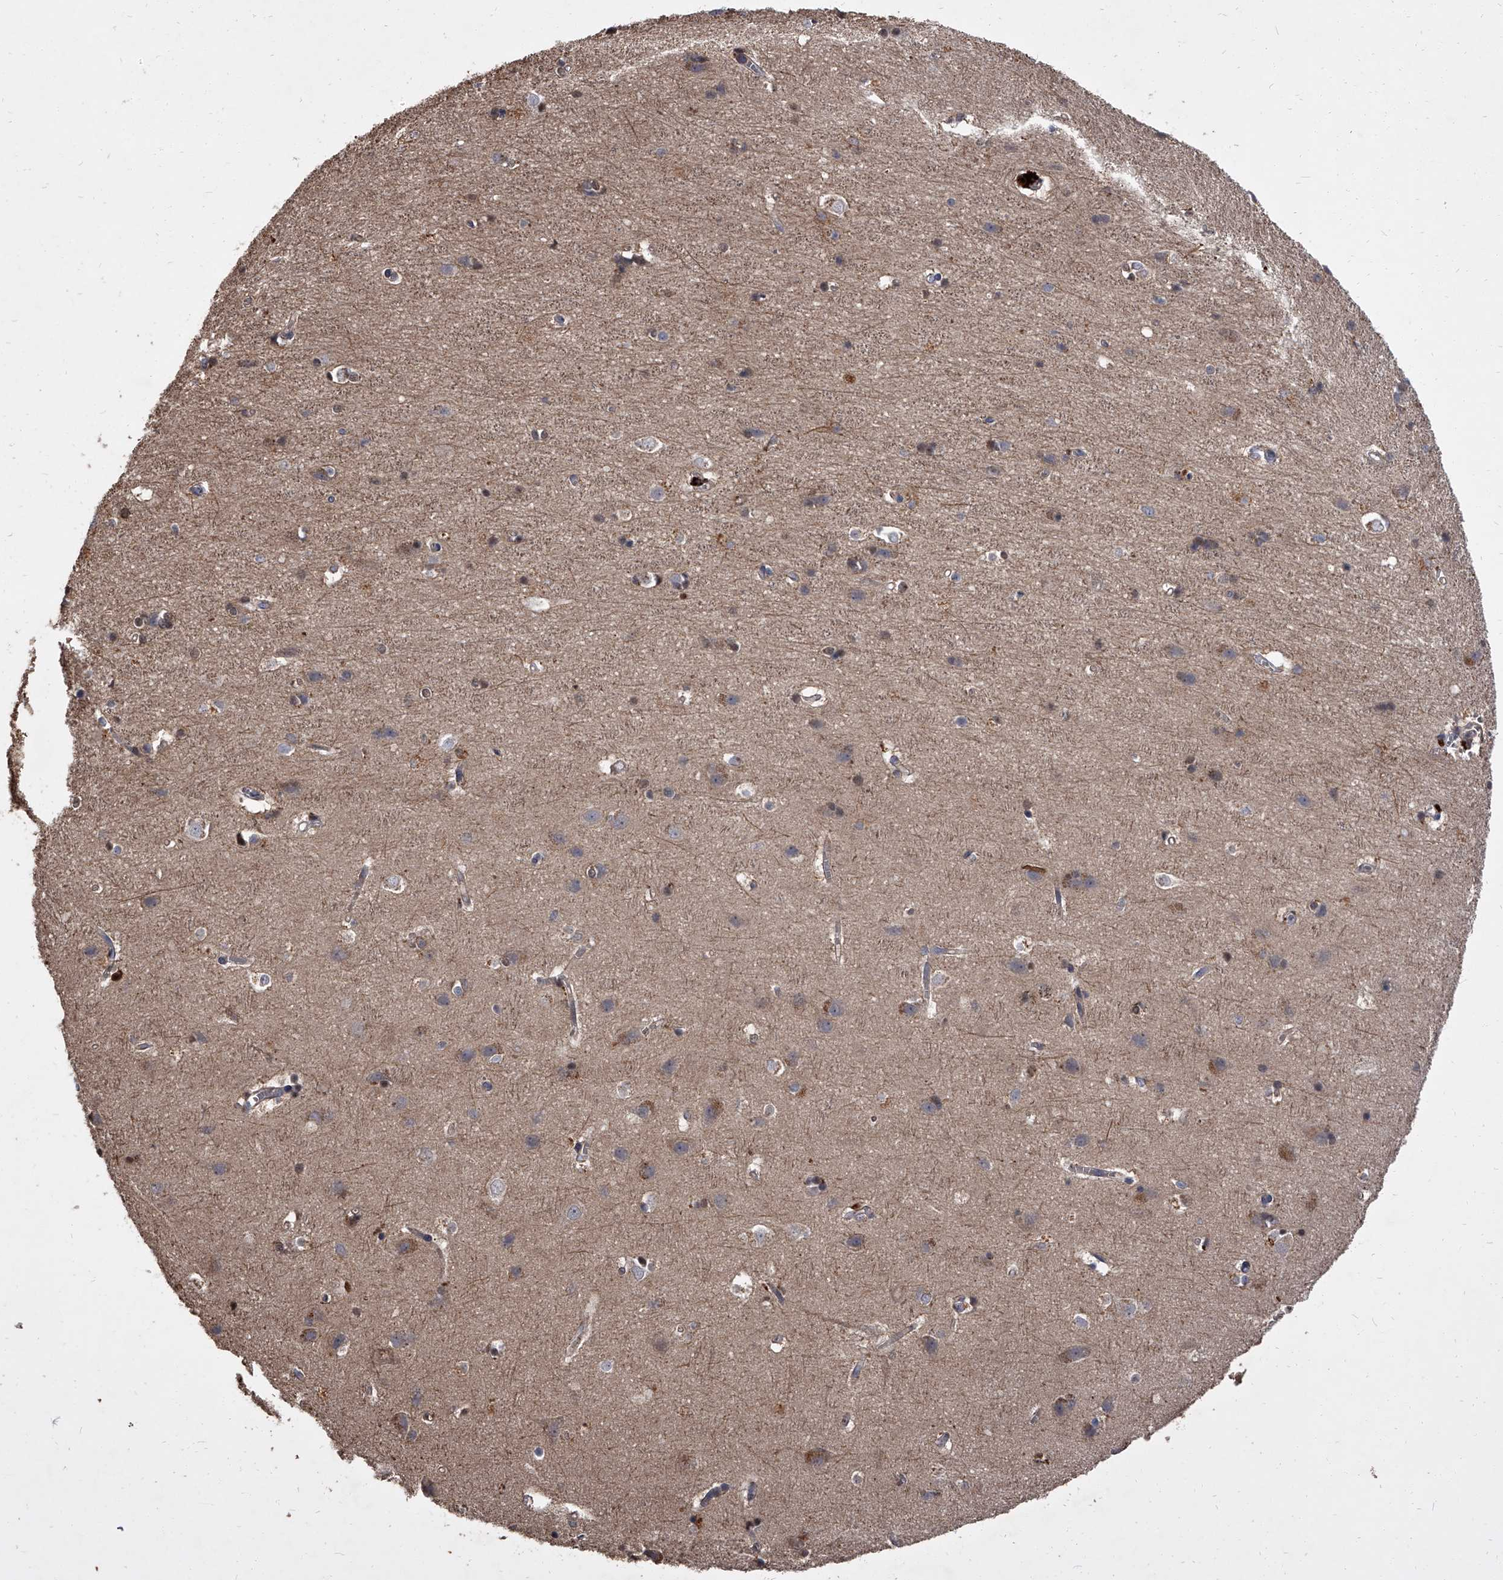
{"staining": {"intensity": "moderate", "quantity": "25%-75%", "location": "cytoplasmic/membranous"}, "tissue": "cerebral cortex", "cell_type": "Endothelial cells", "image_type": "normal", "snomed": [{"axis": "morphology", "description": "Normal tissue, NOS"}, {"axis": "topography", "description": "Cerebral cortex"}], "caption": "The histopathology image displays a brown stain indicating the presence of a protein in the cytoplasmic/membranous of endothelial cells in cerebral cortex. Nuclei are stained in blue.", "gene": "STK36", "patient": {"sex": "male", "age": 54}}